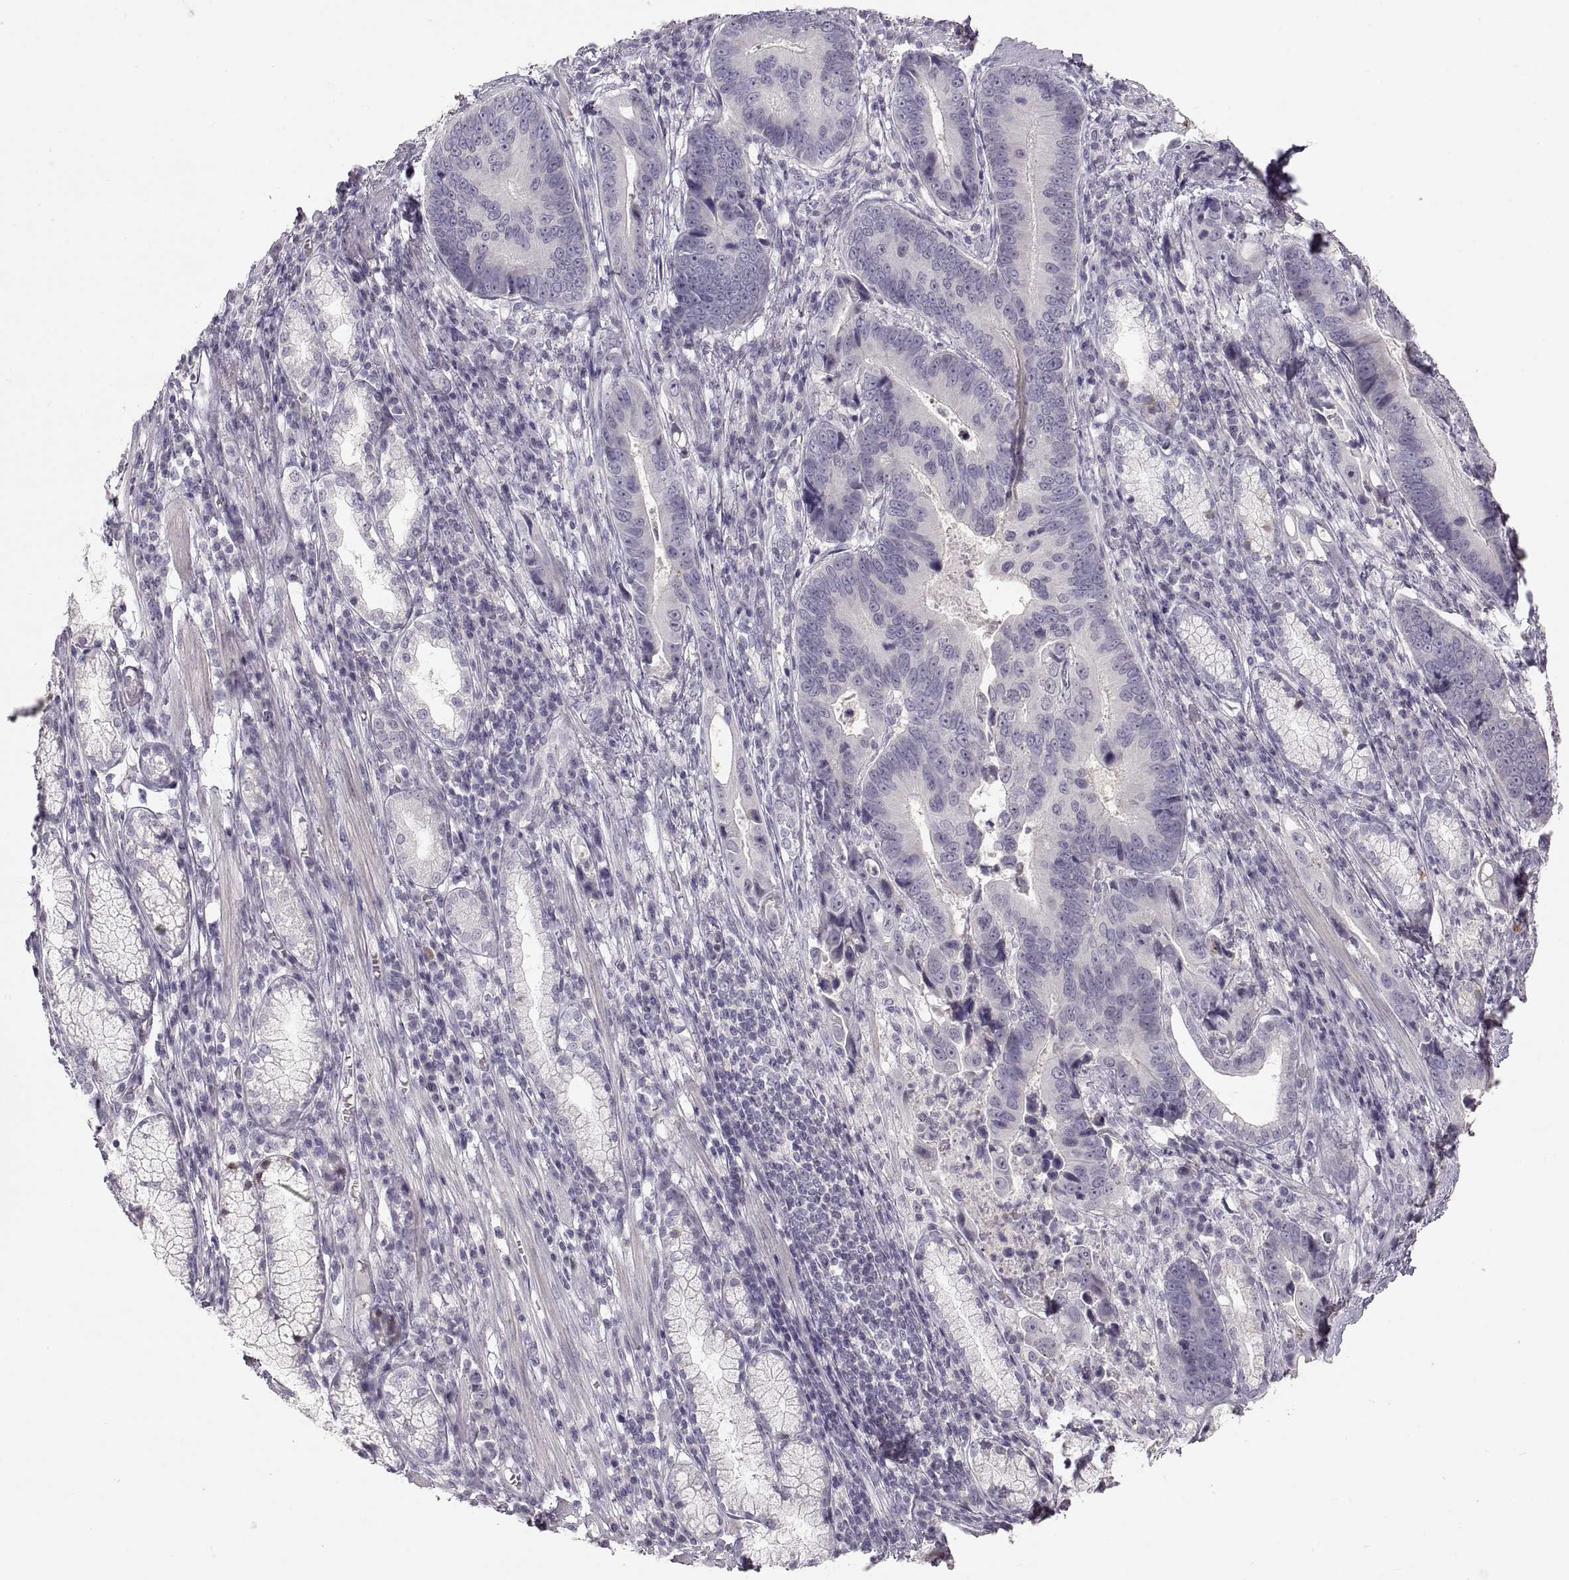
{"staining": {"intensity": "negative", "quantity": "none", "location": "none"}, "tissue": "stomach cancer", "cell_type": "Tumor cells", "image_type": "cancer", "snomed": [{"axis": "morphology", "description": "Adenocarcinoma, NOS"}, {"axis": "topography", "description": "Stomach"}], "caption": "DAB (3,3'-diaminobenzidine) immunohistochemical staining of stomach cancer reveals no significant positivity in tumor cells.", "gene": "PCSK2", "patient": {"sex": "male", "age": 84}}